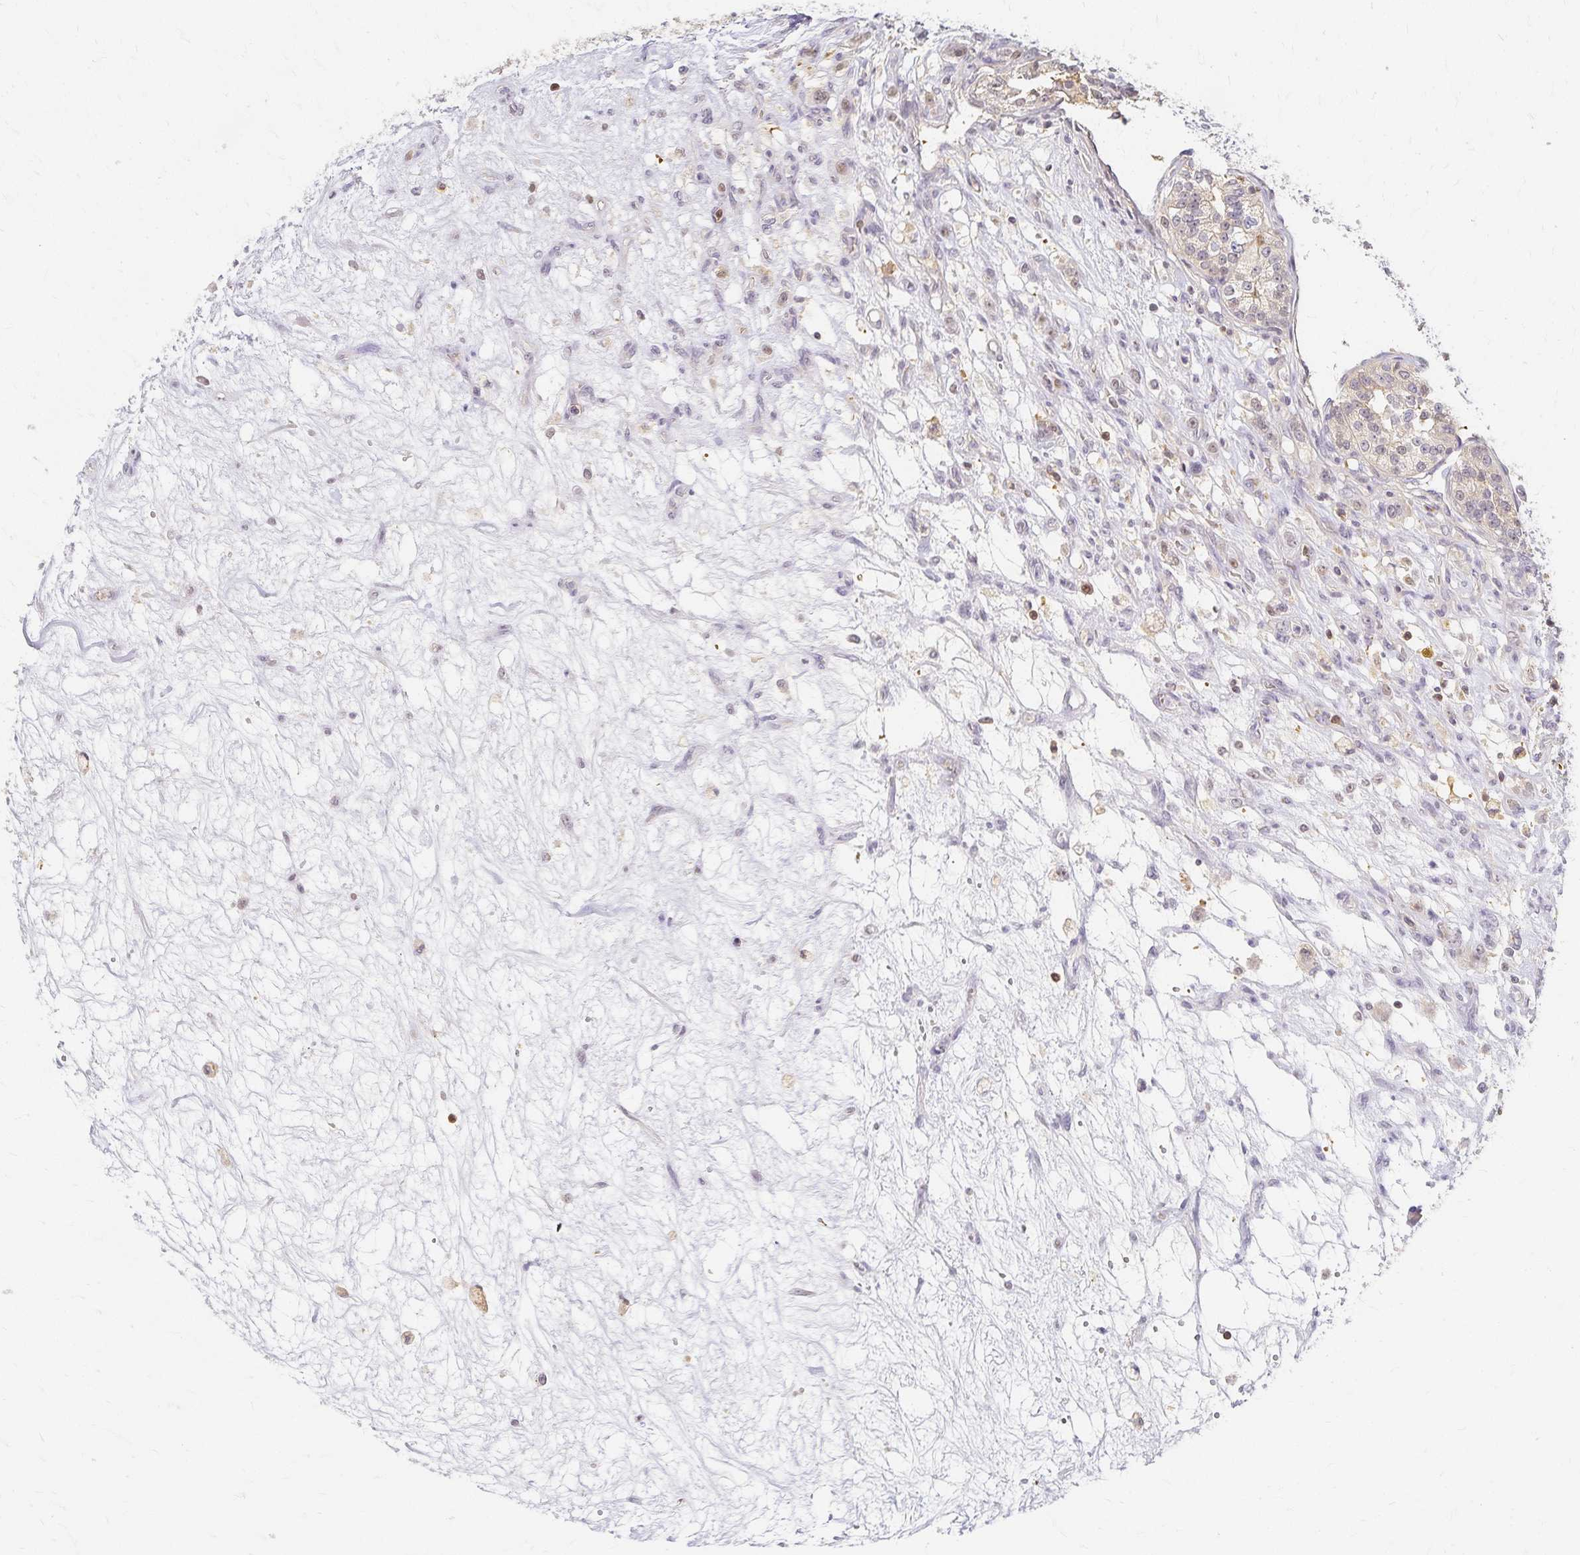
{"staining": {"intensity": "weak", "quantity": "<25%", "location": "cytoplasmic/membranous"}, "tissue": "renal cancer", "cell_type": "Tumor cells", "image_type": "cancer", "snomed": [{"axis": "morphology", "description": "Adenocarcinoma, NOS"}, {"axis": "topography", "description": "Kidney"}], "caption": "Immunohistochemistry of renal adenocarcinoma exhibits no staining in tumor cells. (Stains: DAB (3,3'-diaminobenzidine) immunohistochemistry (IHC) with hematoxylin counter stain, Microscopy: brightfield microscopy at high magnification).", "gene": "AZGP1", "patient": {"sex": "female", "age": 63}}